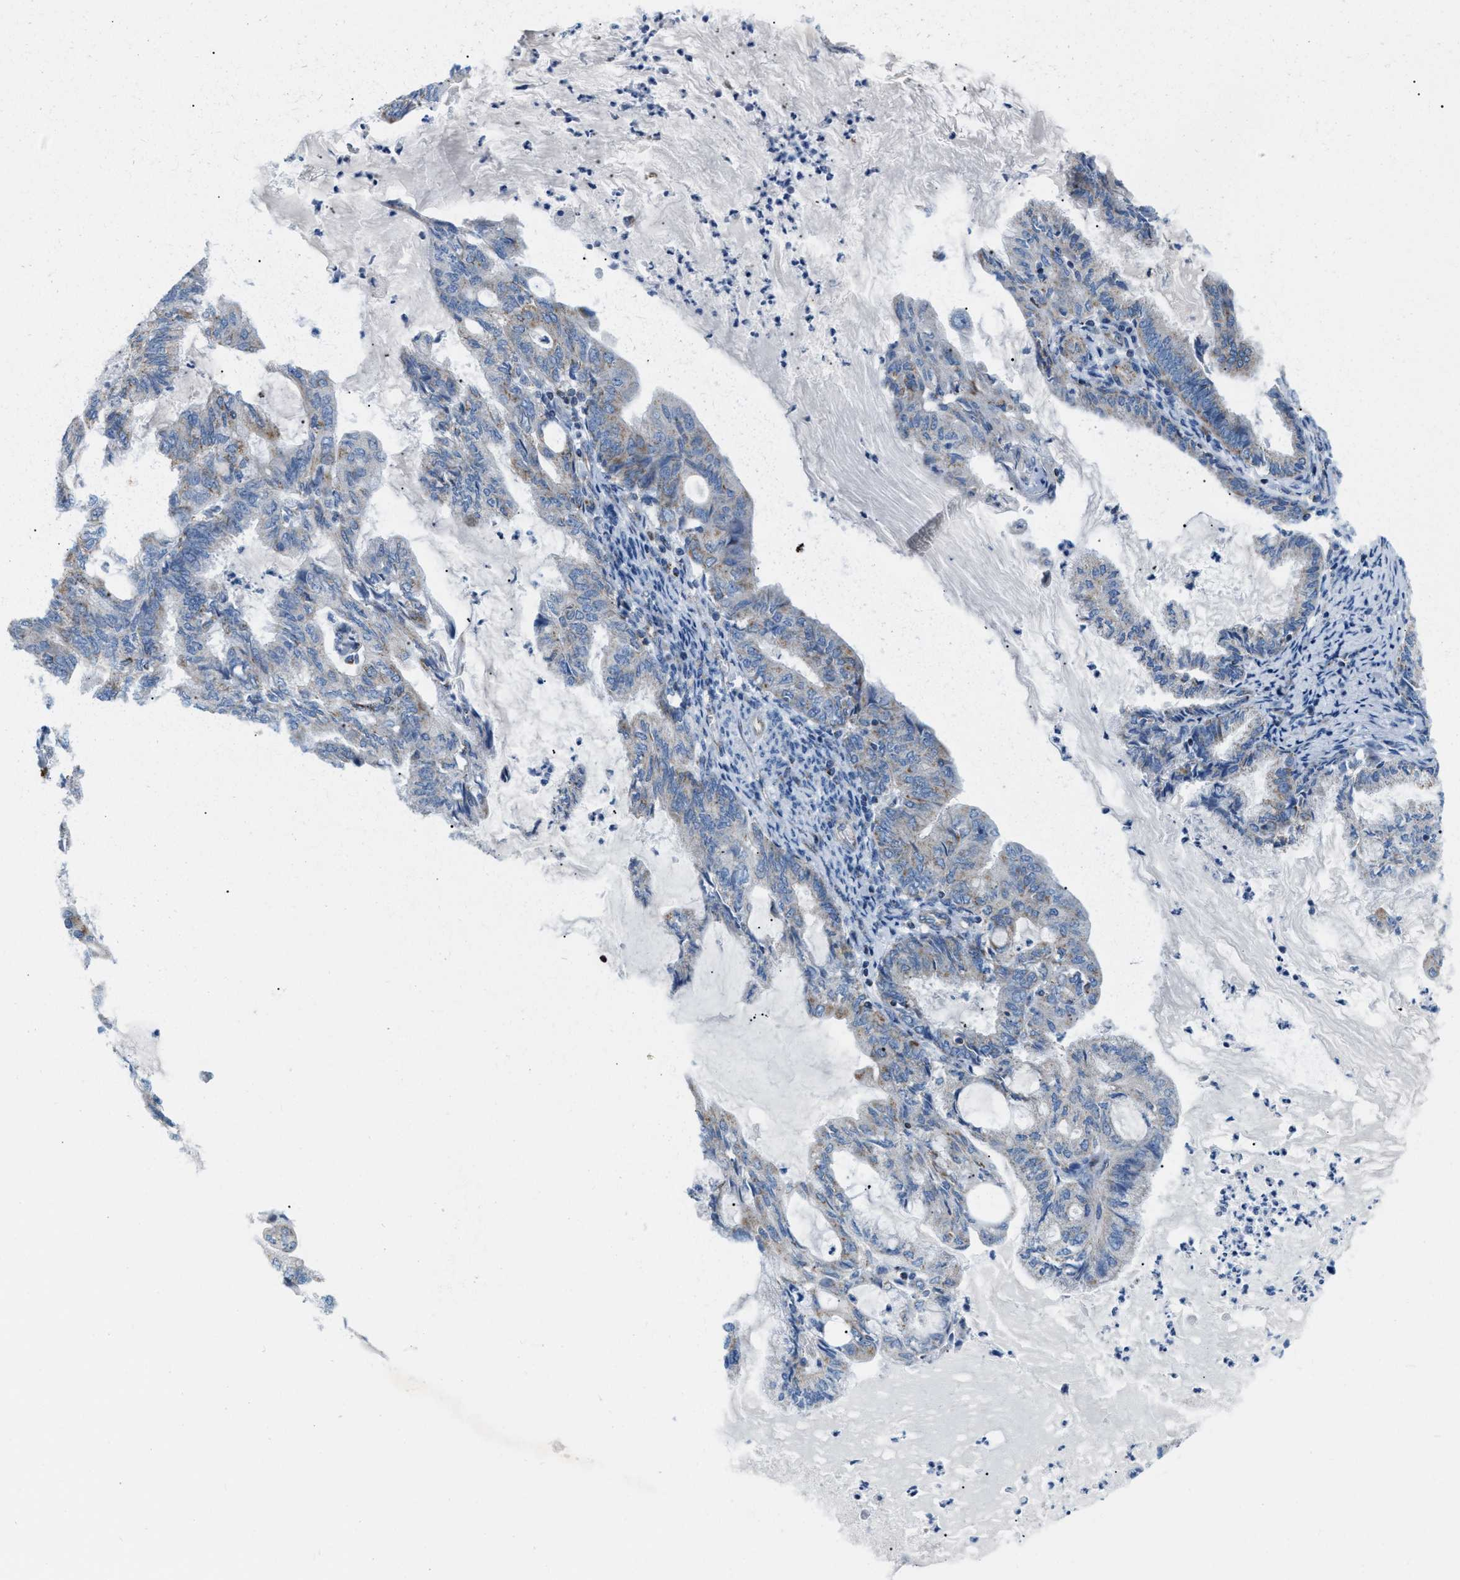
{"staining": {"intensity": "weak", "quantity": "<25%", "location": "cytoplasmic/membranous"}, "tissue": "endometrial cancer", "cell_type": "Tumor cells", "image_type": "cancer", "snomed": [{"axis": "morphology", "description": "Adenocarcinoma, NOS"}, {"axis": "topography", "description": "Endometrium"}], "caption": "Endometrial cancer was stained to show a protein in brown. There is no significant staining in tumor cells. (DAB immunohistochemistry with hematoxylin counter stain).", "gene": "JADE1", "patient": {"sex": "female", "age": 86}}